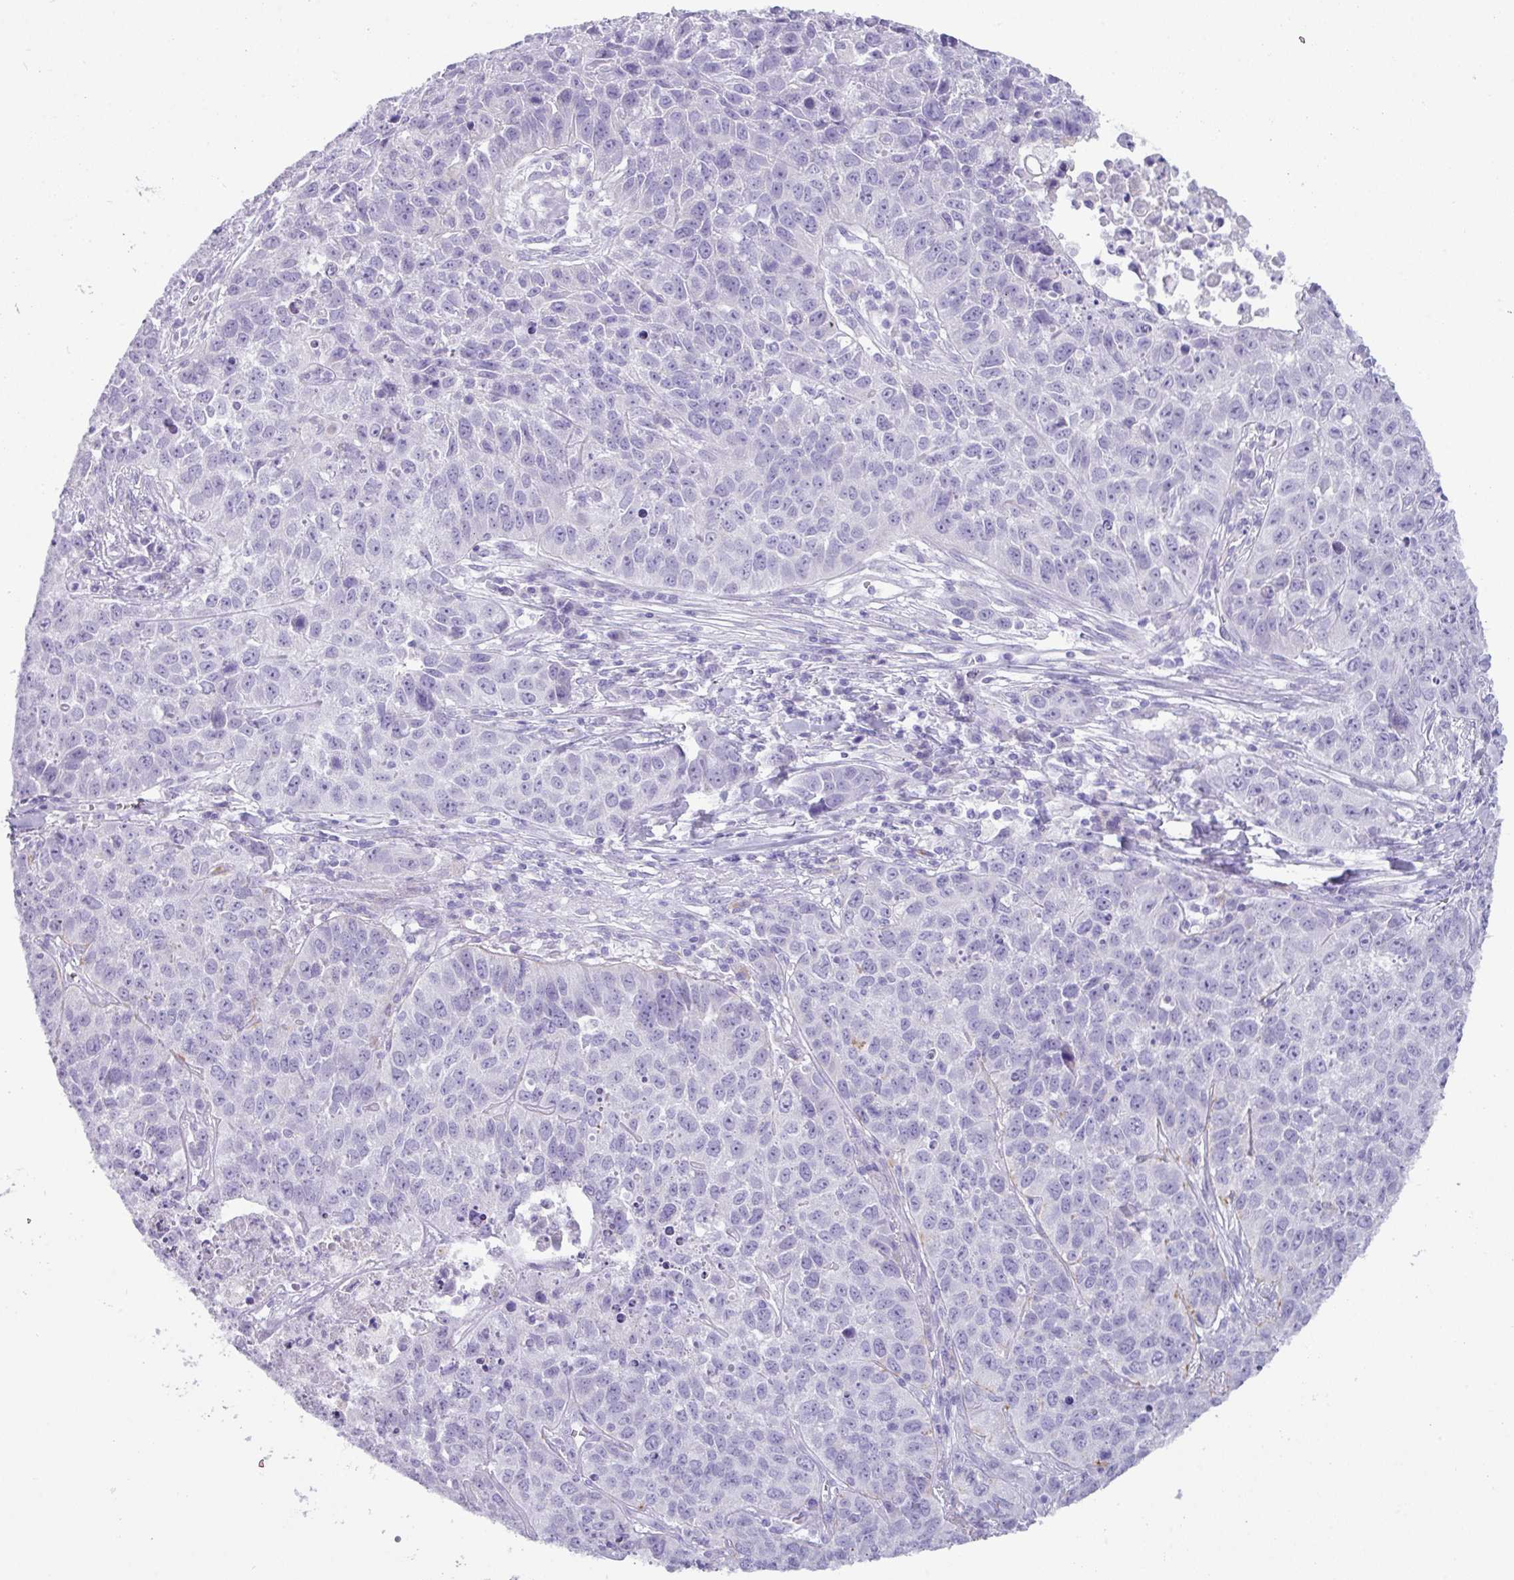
{"staining": {"intensity": "negative", "quantity": "none", "location": "none"}, "tissue": "lung cancer", "cell_type": "Tumor cells", "image_type": "cancer", "snomed": [{"axis": "morphology", "description": "Squamous cell carcinoma, NOS"}, {"axis": "topography", "description": "Lung"}], "caption": "Histopathology image shows no protein positivity in tumor cells of squamous cell carcinoma (lung) tissue.", "gene": "NCCRP1", "patient": {"sex": "male", "age": 76}}